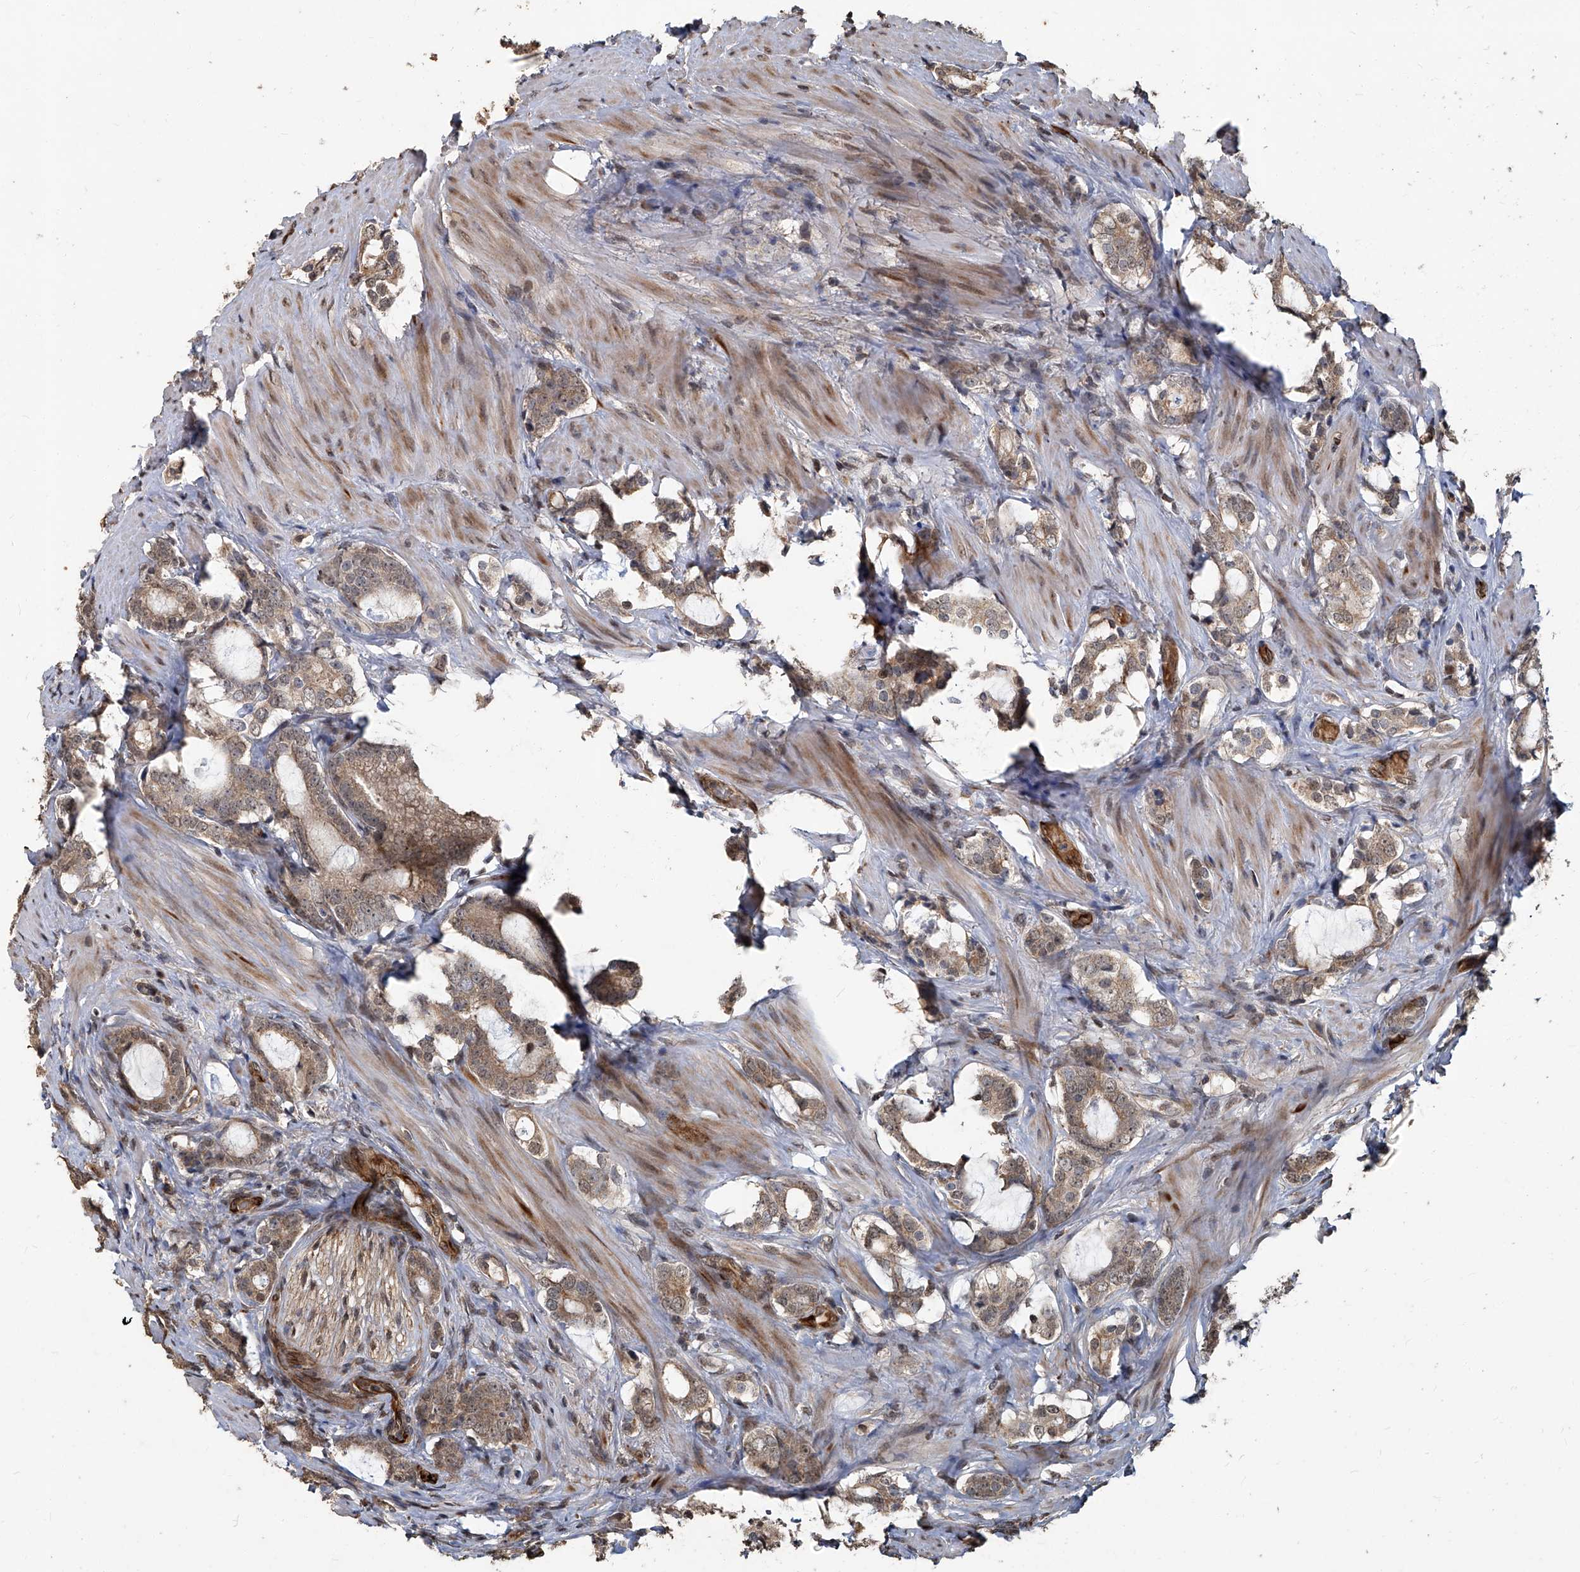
{"staining": {"intensity": "weak", "quantity": ">75%", "location": "cytoplasmic/membranous"}, "tissue": "prostate cancer", "cell_type": "Tumor cells", "image_type": "cancer", "snomed": [{"axis": "morphology", "description": "Adenocarcinoma, High grade"}, {"axis": "topography", "description": "Prostate"}], "caption": "This photomicrograph reveals IHC staining of human high-grade adenocarcinoma (prostate), with low weak cytoplasmic/membranous expression in approximately >75% of tumor cells.", "gene": "GPR132", "patient": {"sex": "male", "age": 63}}